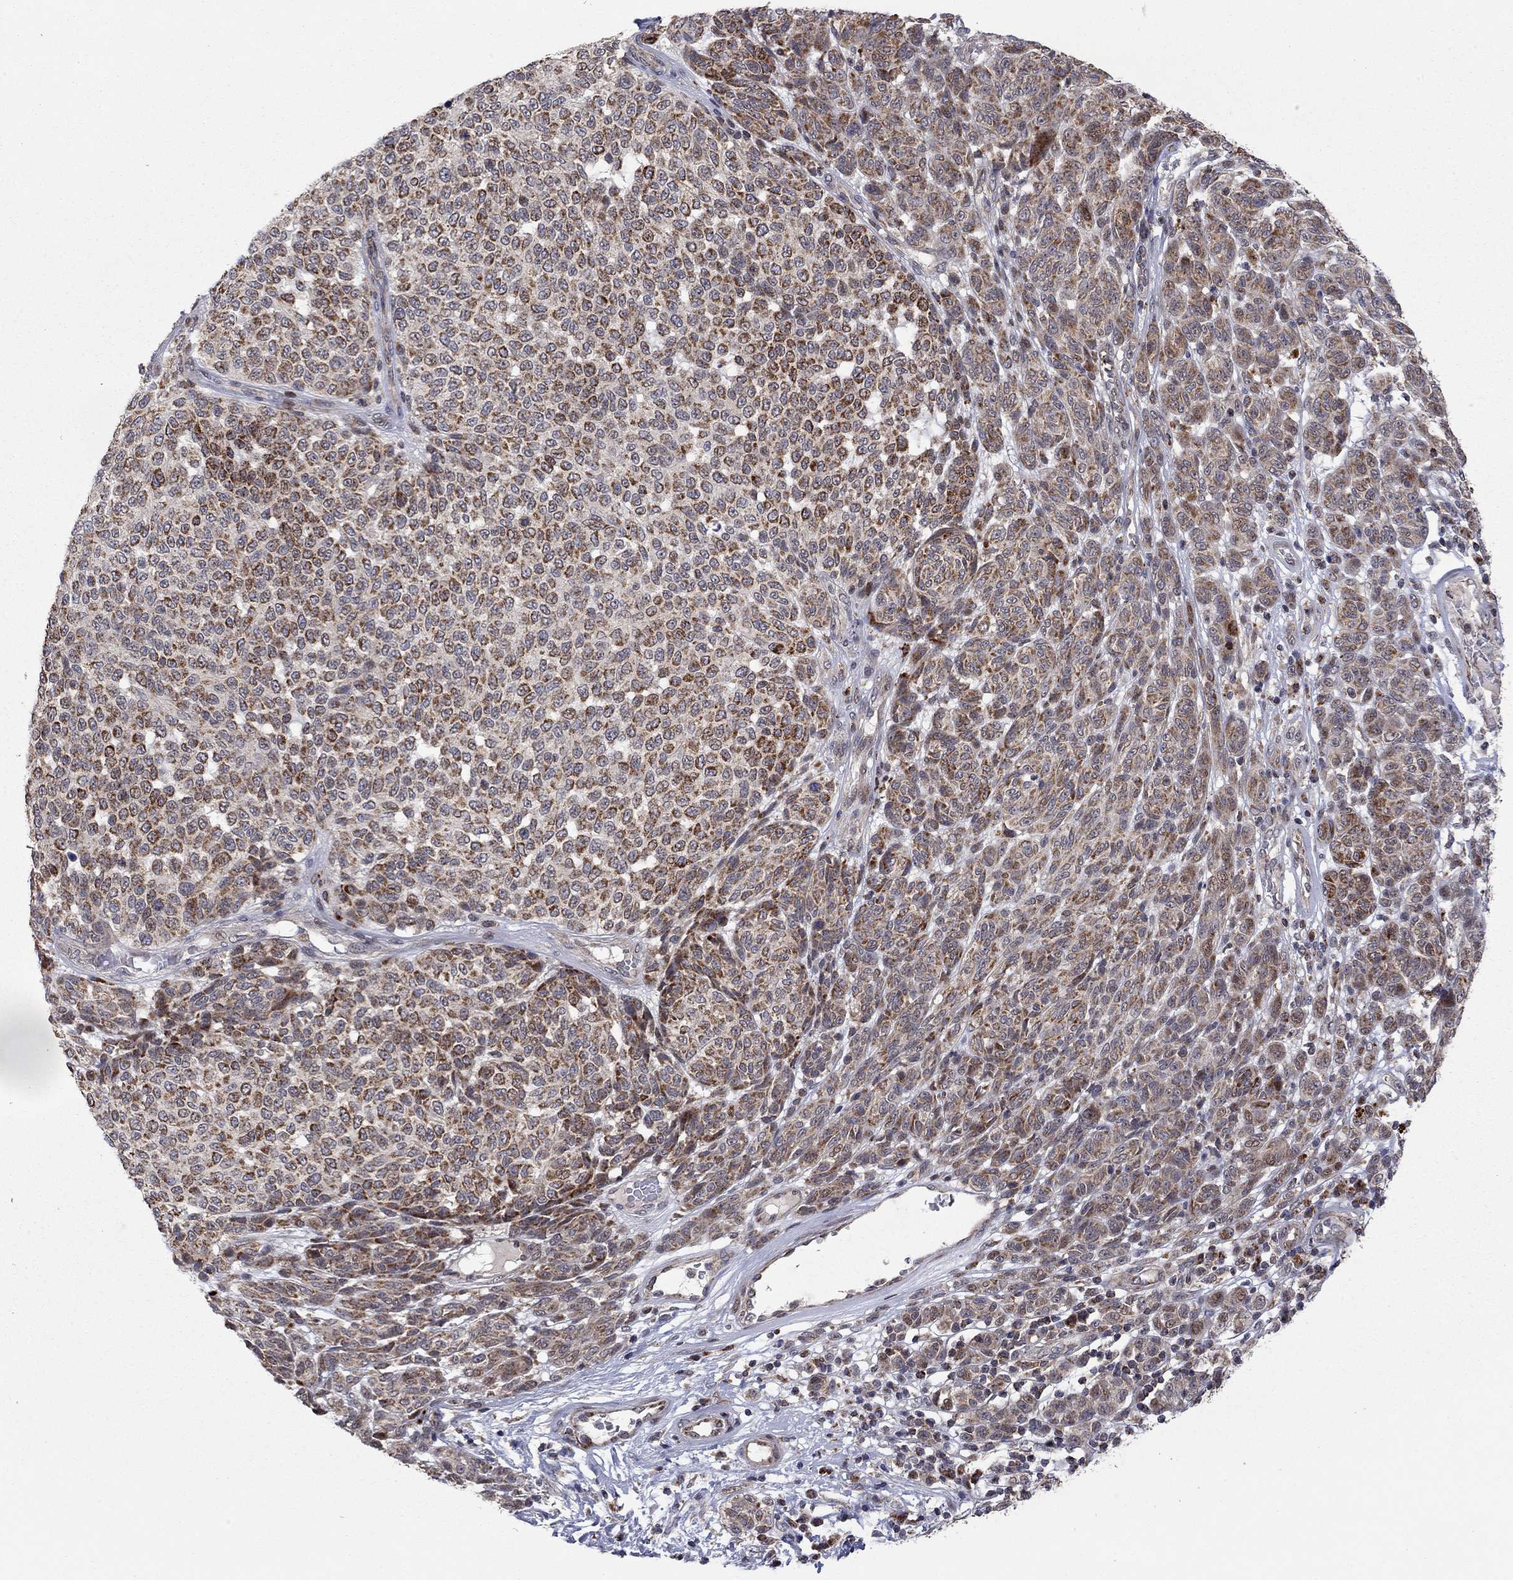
{"staining": {"intensity": "strong", "quantity": "25%-75%", "location": "cytoplasmic/membranous"}, "tissue": "melanoma", "cell_type": "Tumor cells", "image_type": "cancer", "snomed": [{"axis": "morphology", "description": "Malignant melanoma, NOS"}, {"axis": "topography", "description": "Skin"}], "caption": "The photomicrograph displays a brown stain indicating the presence of a protein in the cytoplasmic/membranous of tumor cells in malignant melanoma.", "gene": "IDS", "patient": {"sex": "male", "age": 59}}